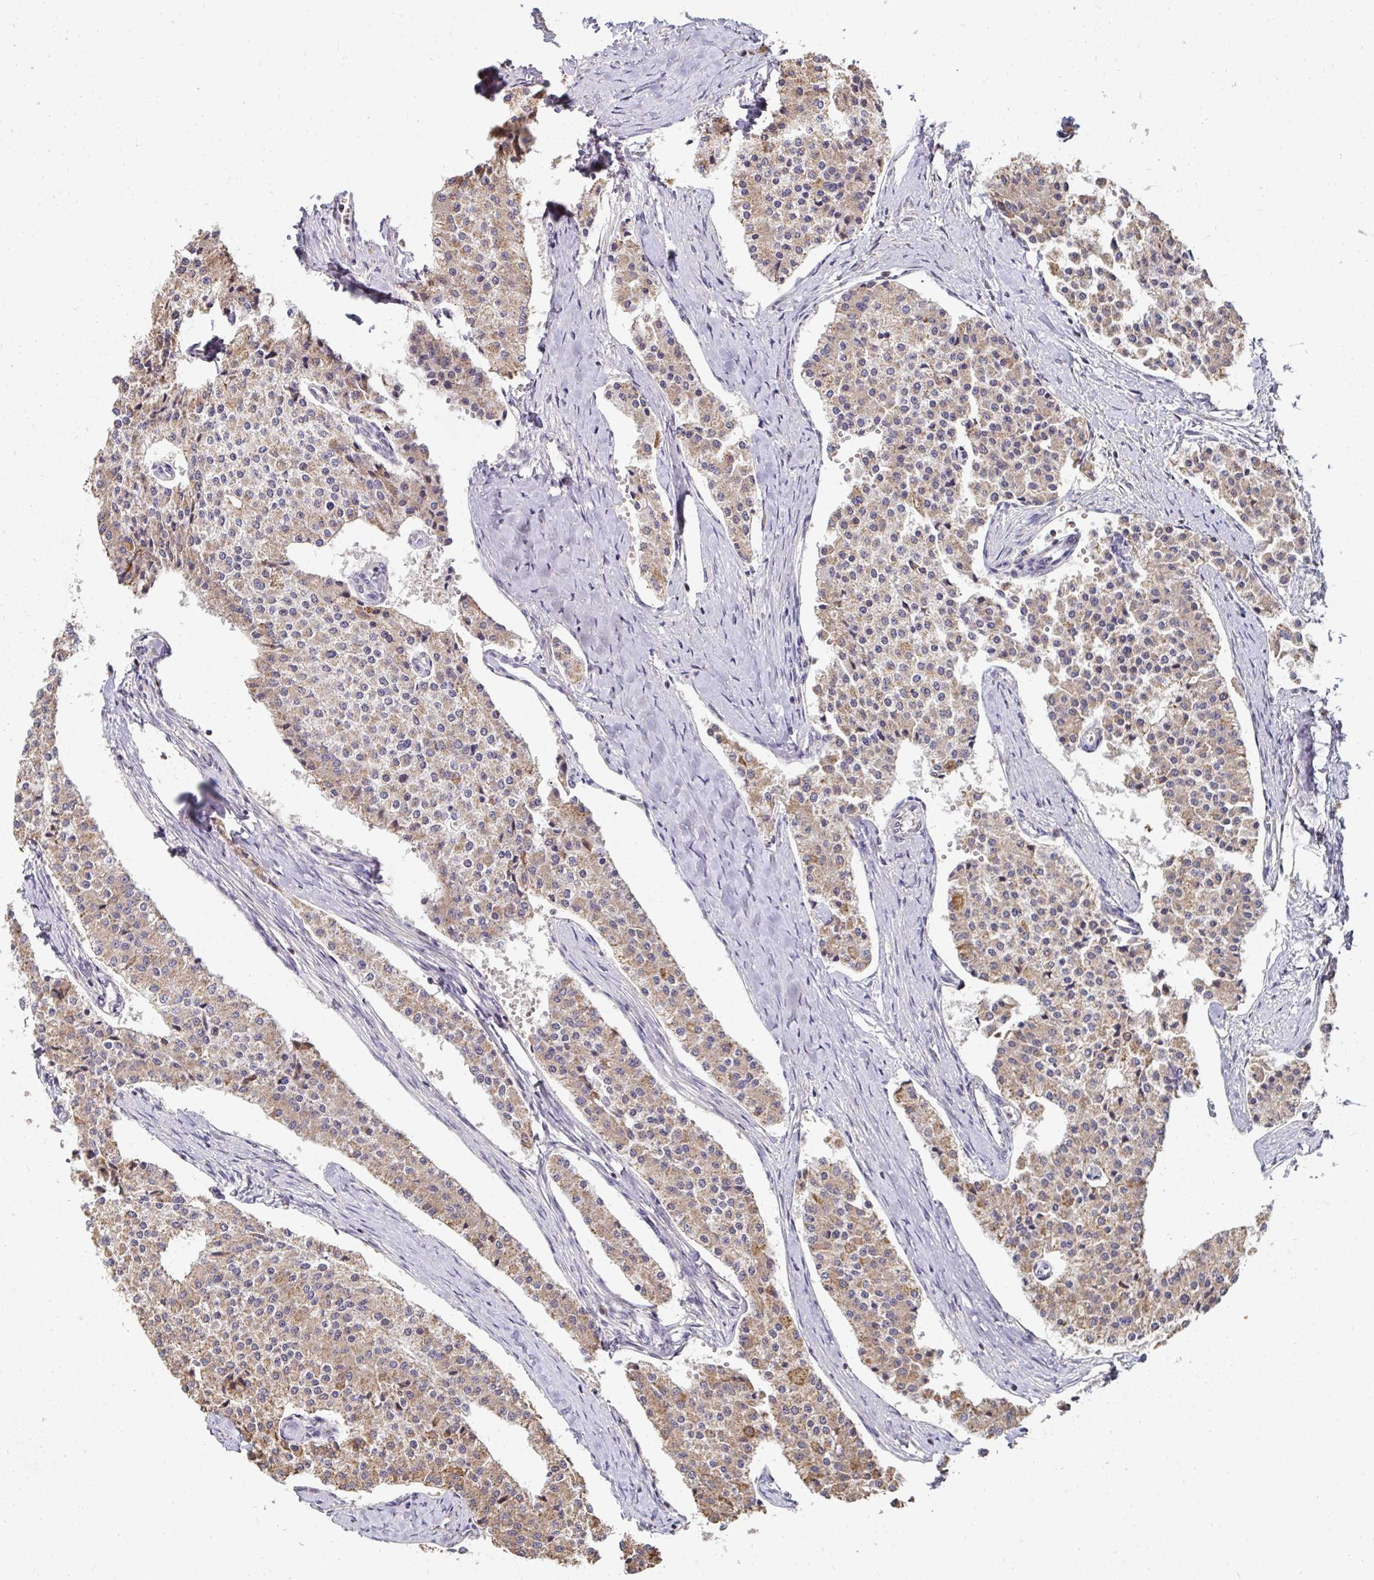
{"staining": {"intensity": "moderate", "quantity": "25%-75%", "location": "cytoplasmic/membranous"}, "tissue": "carcinoid", "cell_type": "Tumor cells", "image_type": "cancer", "snomed": [{"axis": "morphology", "description": "Carcinoid, malignant, NOS"}, {"axis": "topography", "description": "Colon"}], "caption": "Protein staining of malignant carcinoid tissue shows moderate cytoplasmic/membranous expression in about 25%-75% of tumor cells.", "gene": "AGTPBP1", "patient": {"sex": "female", "age": 52}}